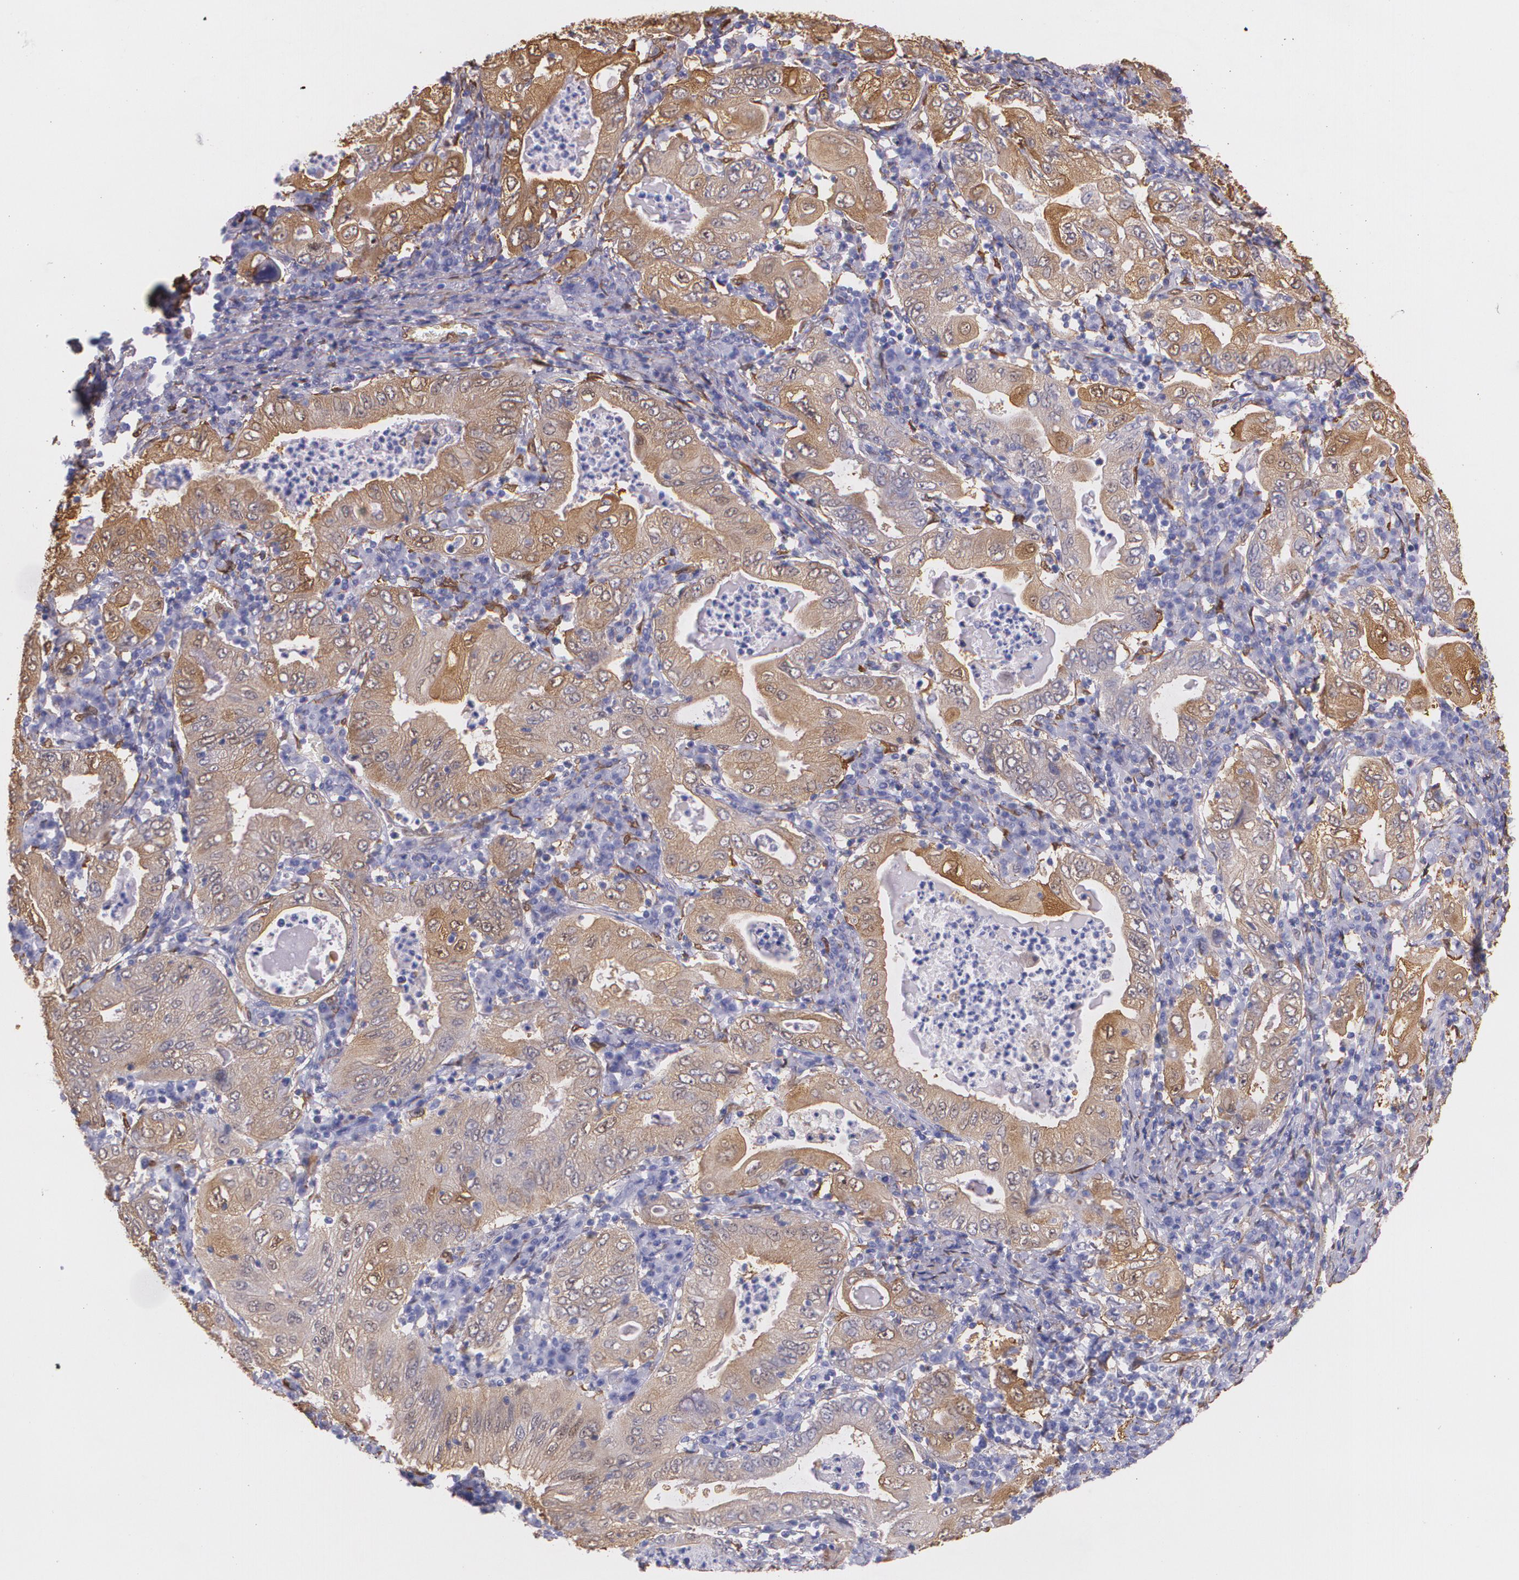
{"staining": {"intensity": "weak", "quantity": "<25%", "location": "cytoplasmic/membranous"}, "tissue": "stomach cancer", "cell_type": "Tumor cells", "image_type": "cancer", "snomed": [{"axis": "morphology", "description": "Normal tissue, NOS"}, {"axis": "morphology", "description": "Adenocarcinoma, NOS"}, {"axis": "topography", "description": "Esophagus"}, {"axis": "topography", "description": "Stomach, upper"}, {"axis": "topography", "description": "Peripheral nerve tissue"}], "caption": "Immunohistochemical staining of human stomach adenocarcinoma shows no significant expression in tumor cells.", "gene": "MMP2", "patient": {"sex": "male", "age": 62}}